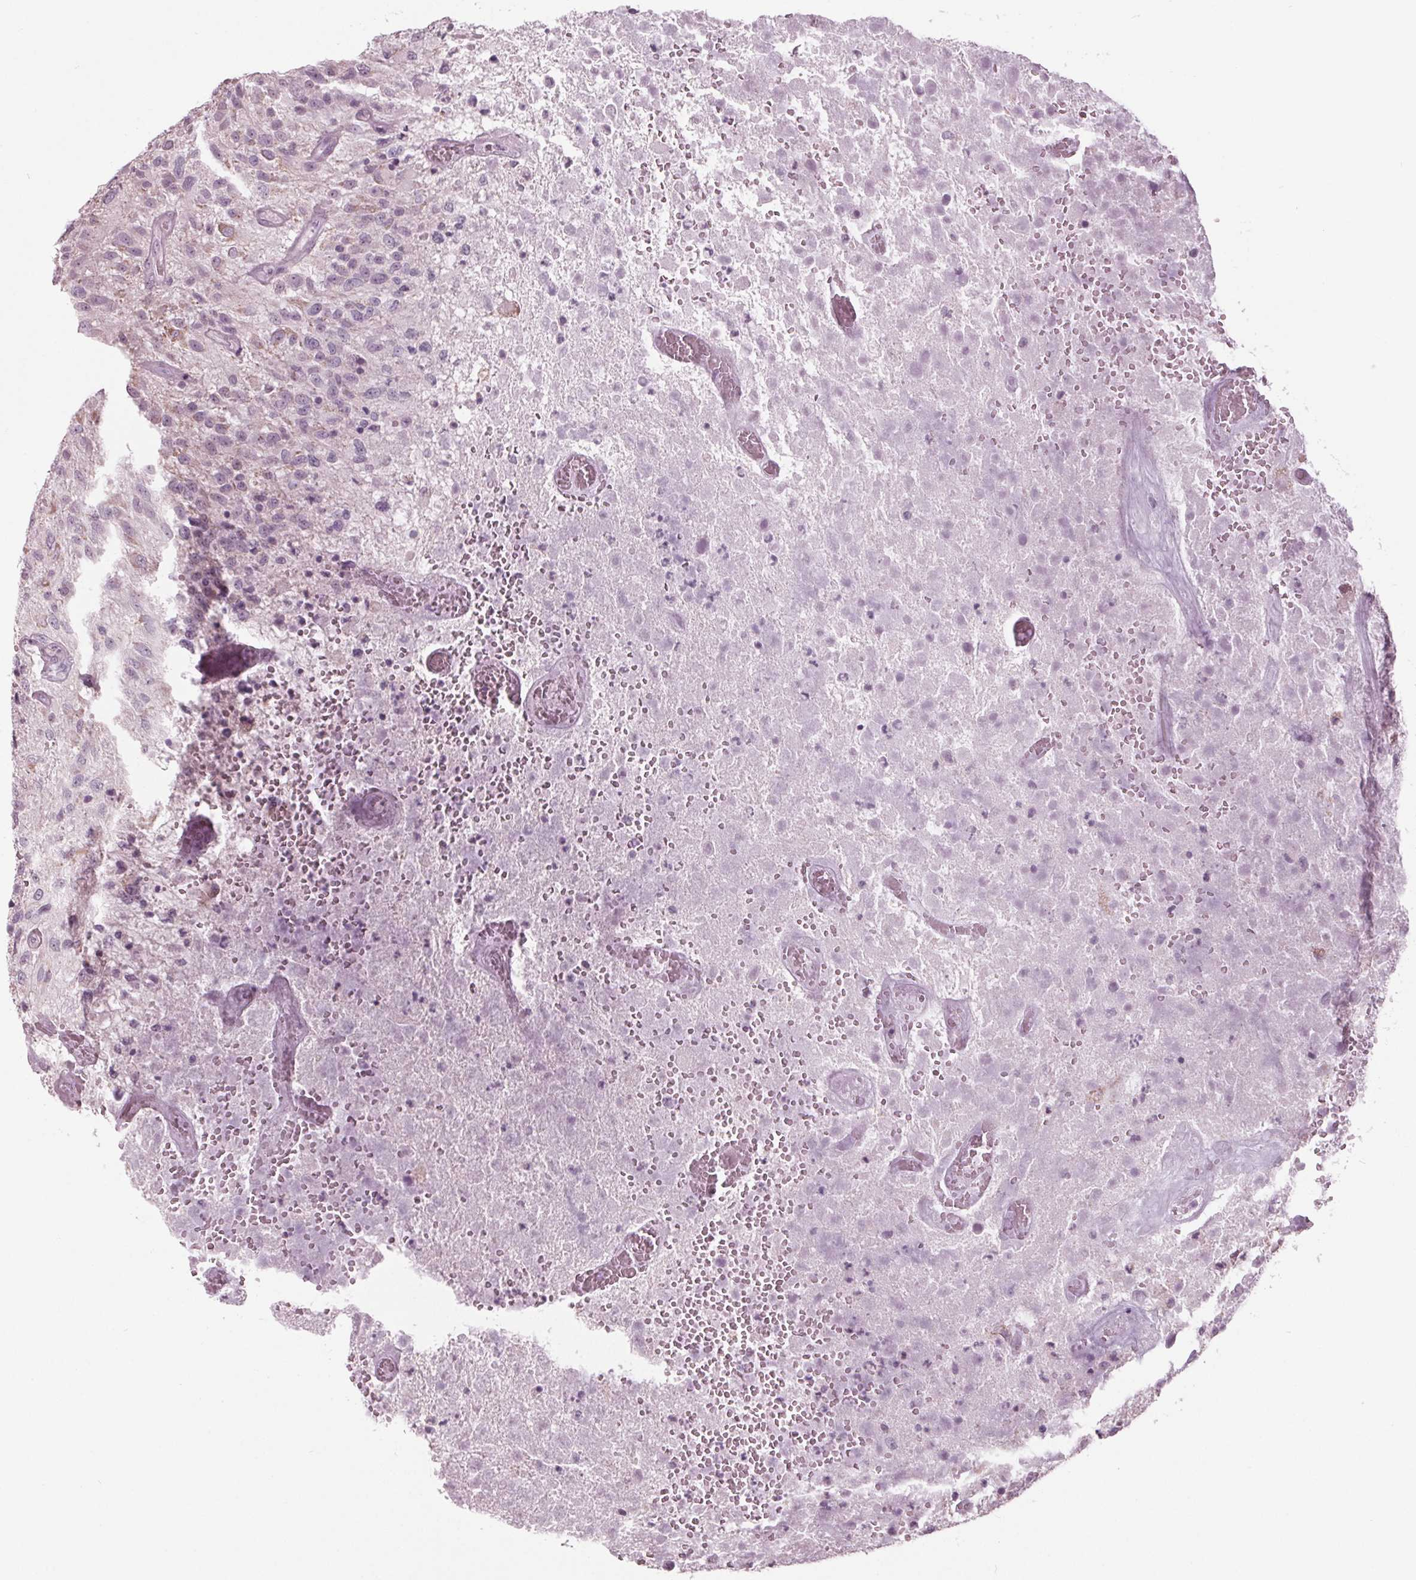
{"staining": {"intensity": "negative", "quantity": "none", "location": "none"}, "tissue": "glioma", "cell_type": "Tumor cells", "image_type": "cancer", "snomed": [{"axis": "morphology", "description": "Glioma, malignant, Low grade"}, {"axis": "topography", "description": "Brain"}], "caption": "Tumor cells show no significant positivity in malignant glioma (low-grade). (Brightfield microscopy of DAB immunohistochemistry at high magnification).", "gene": "TNNC2", "patient": {"sex": "male", "age": 66}}